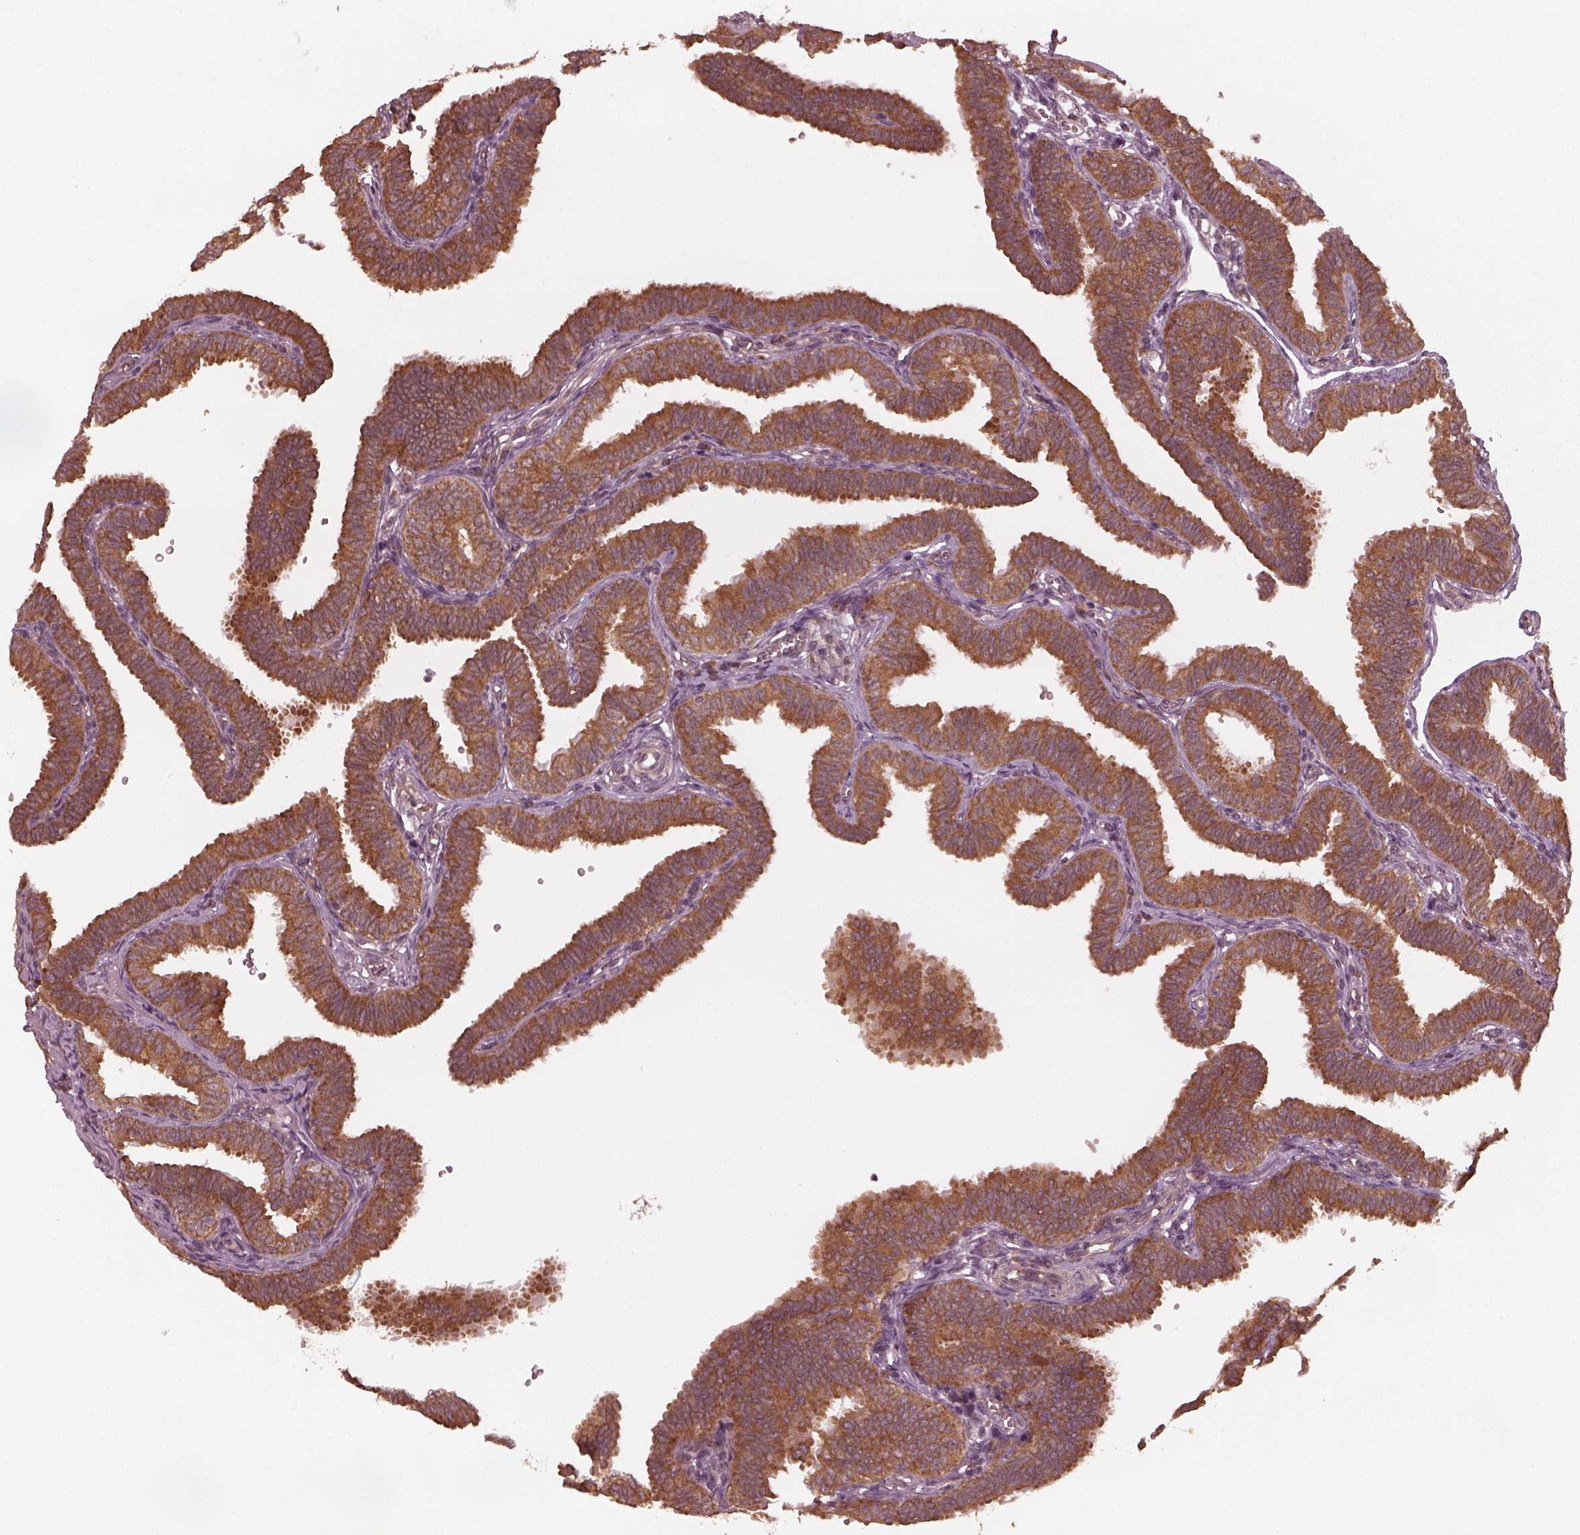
{"staining": {"intensity": "moderate", "quantity": ">75%", "location": "cytoplasmic/membranous"}, "tissue": "fallopian tube", "cell_type": "Glandular cells", "image_type": "normal", "snomed": [{"axis": "morphology", "description": "Normal tissue, NOS"}, {"axis": "topography", "description": "Fallopian tube"}], "caption": "Immunohistochemical staining of benign human fallopian tube displays medium levels of moderate cytoplasmic/membranous positivity in about >75% of glandular cells. (IHC, brightfield microscopy, high magnification).", "gene": "FAF2", "patient": {"sex": "female", "age": 25}}